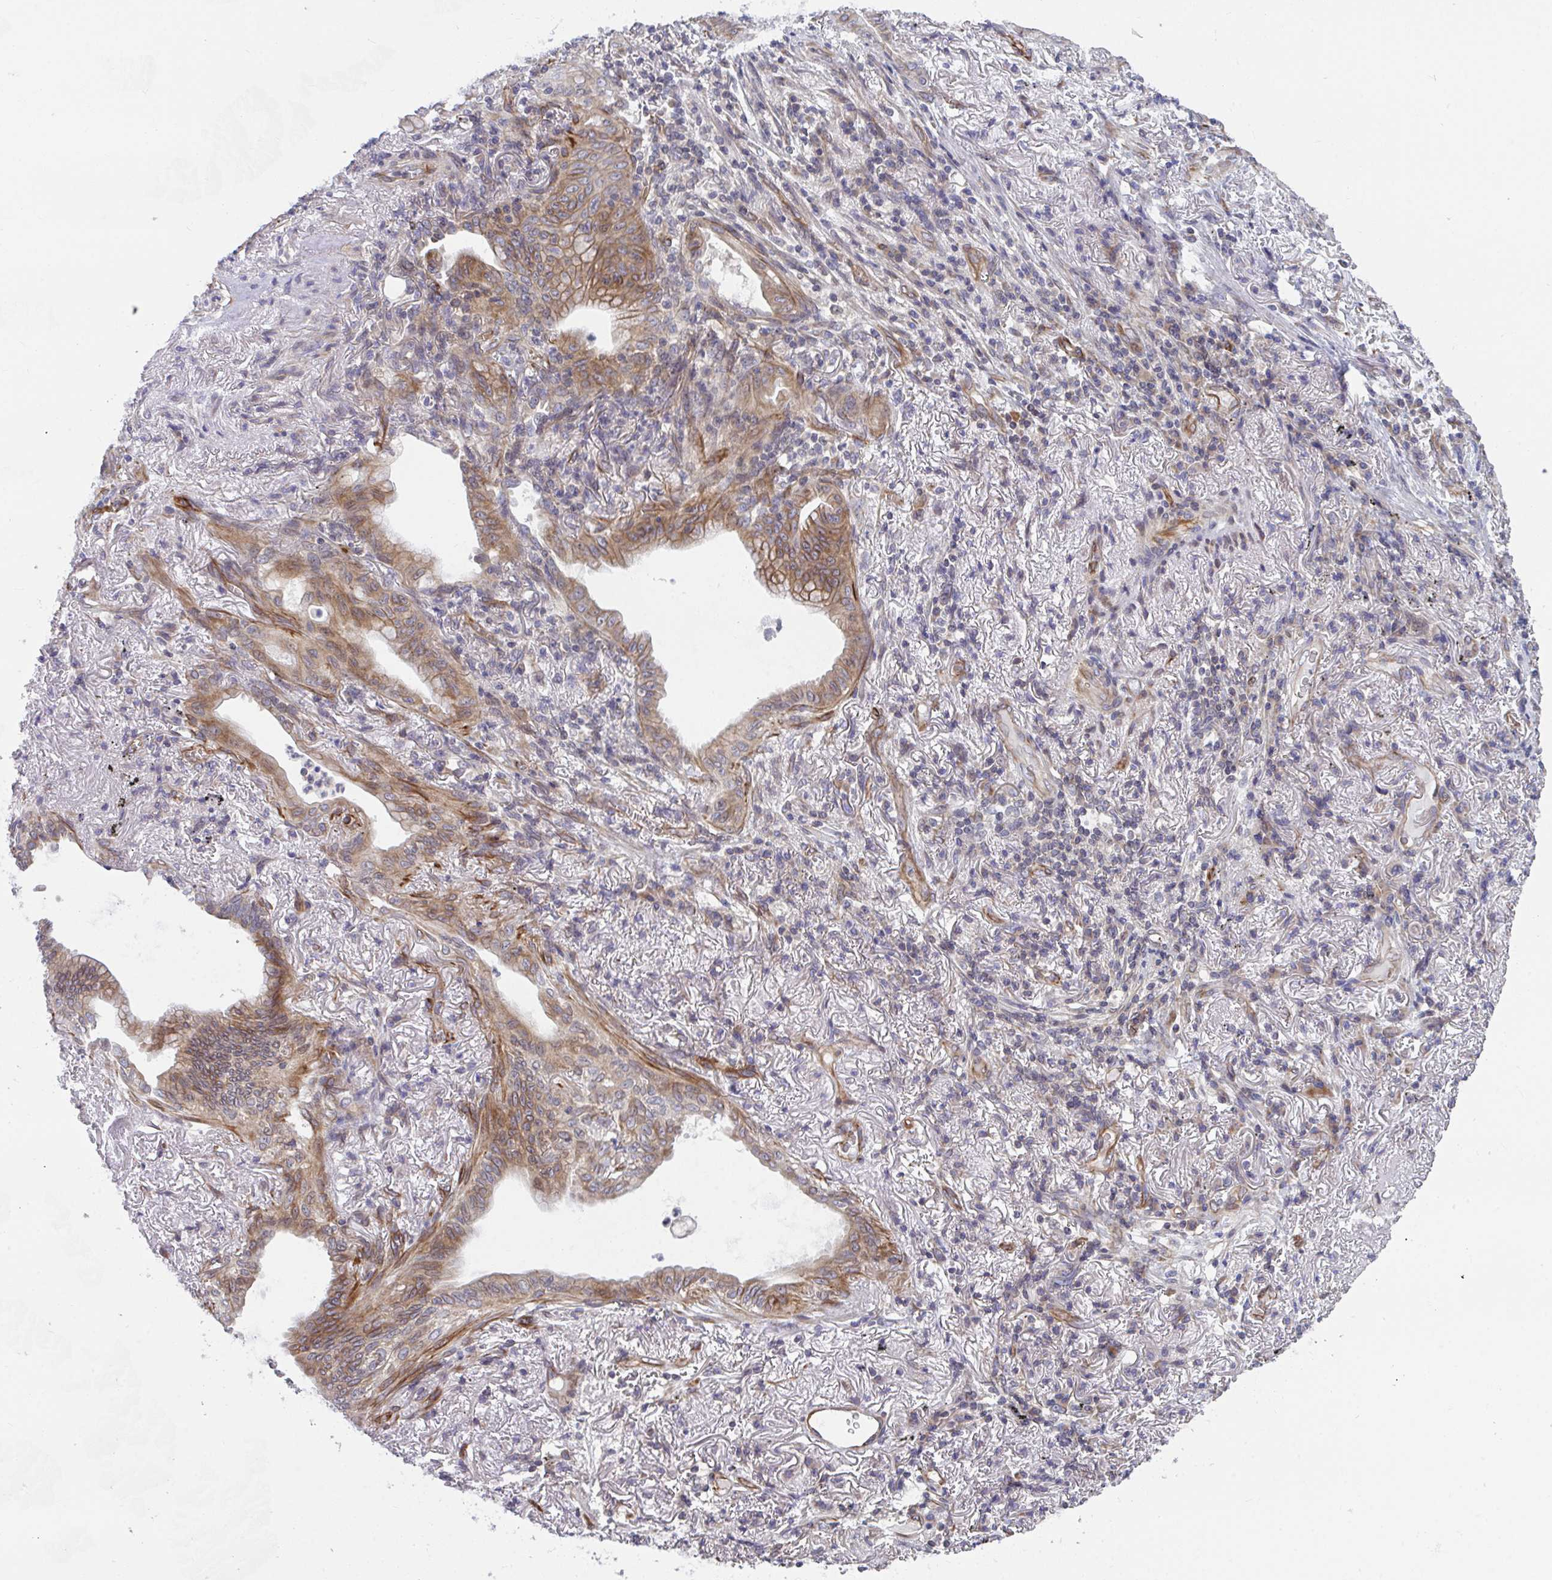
{"staining": {"intensity": "moderate", "quantity": ">75%", "location": "cytoplasmic/membranous"}, "tissue": "lung cancer", "cell_type": "Tumor cells", "image_type": "cancer", "snomed": [{"axis": "morphology", "description": "Adenocarcinoma, NOS"}, {"axis": "topography", "description": "Lung"}], "caption": "Immunohistochemical staining of human lung adenocarcinoma shows moderate cytoplasmic/membranous protein positivity in about >75% of tumor cells.", "gene": "EIF1AD", "patient": {"sex": "male", "age": 77}}